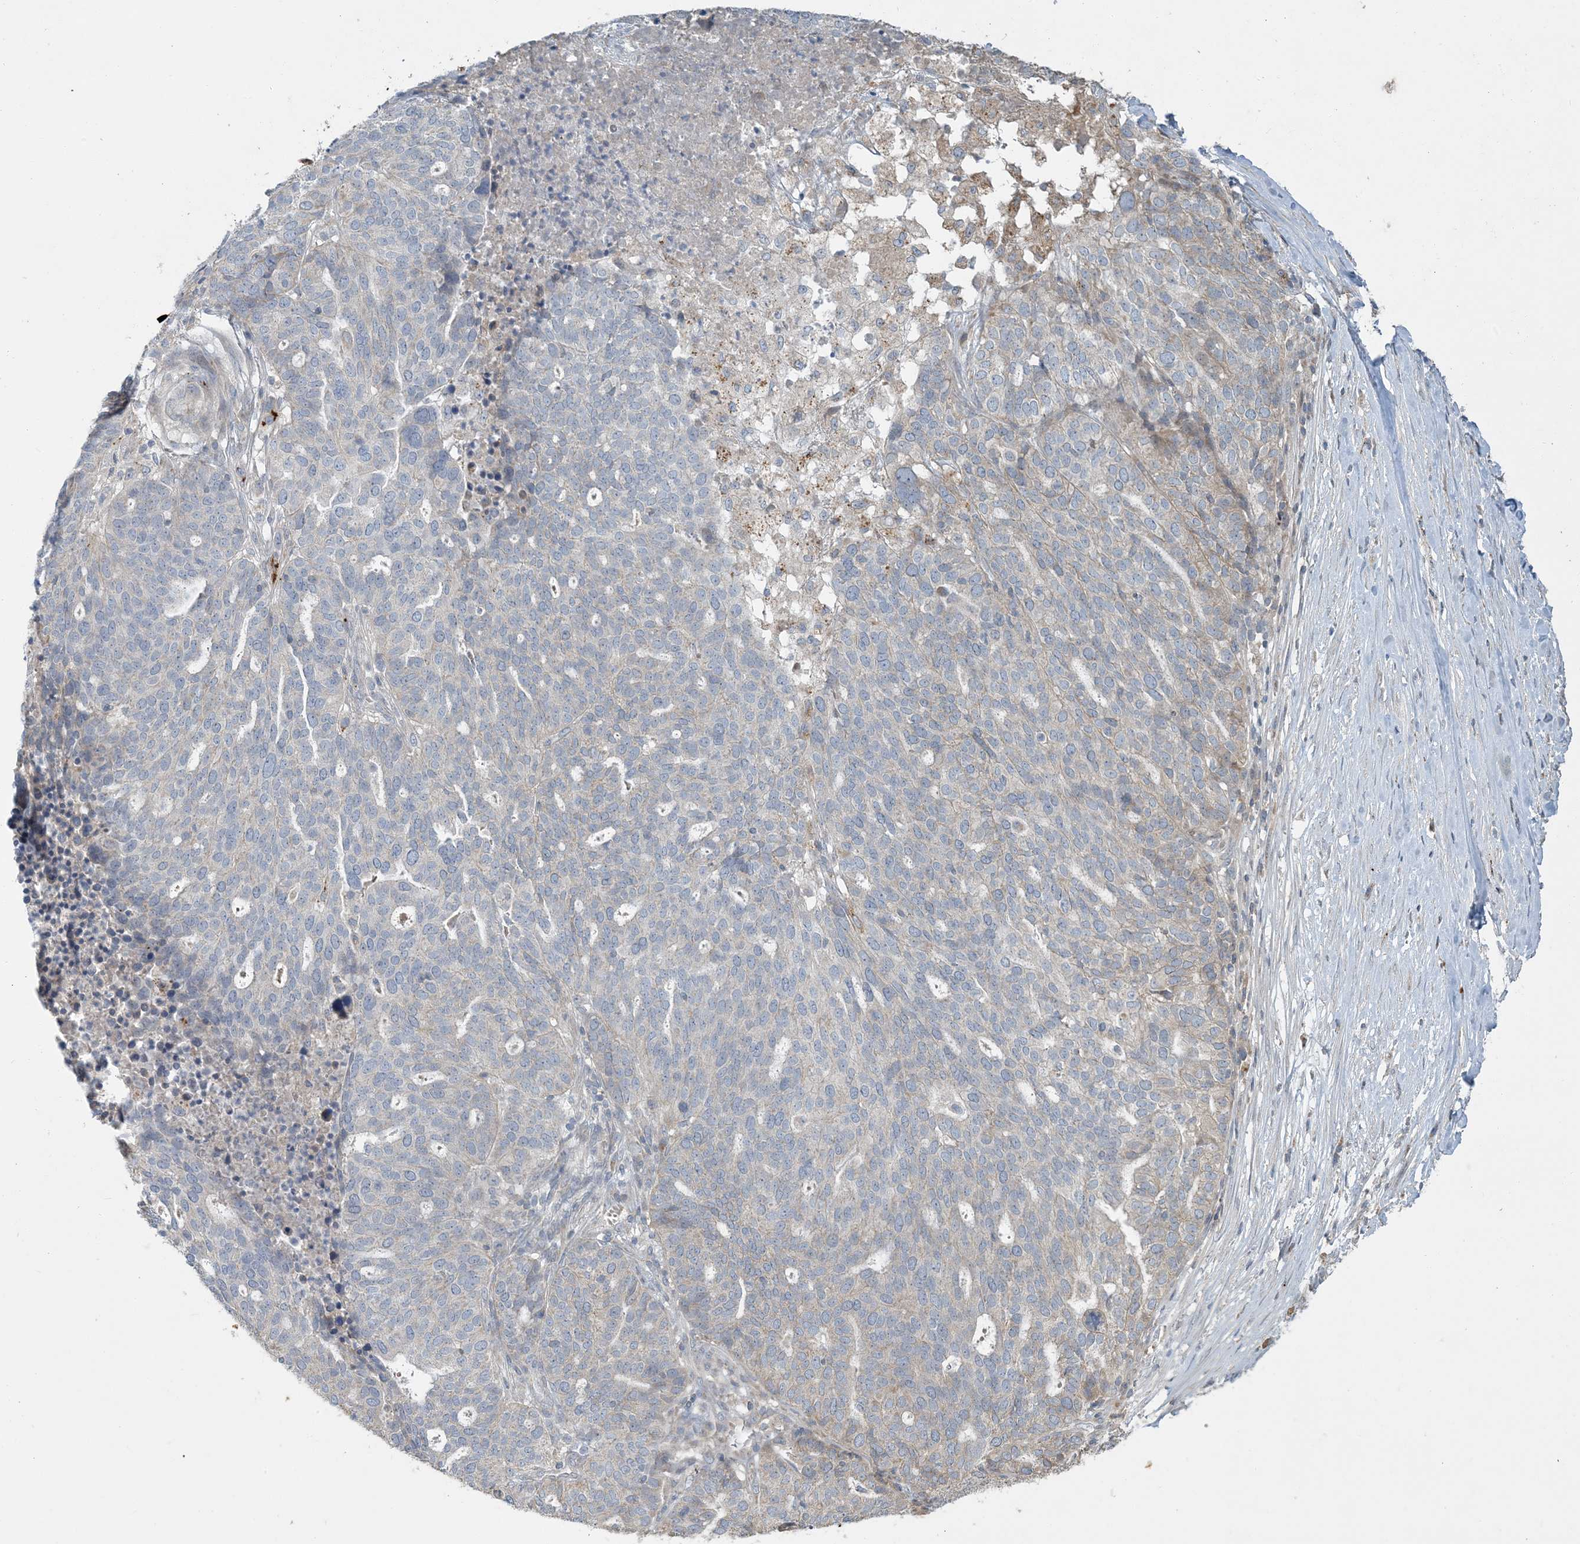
{"staining": {"intensity": "negative", "quantity": "none", "location": "none"}, "tissue": "ovarian cancer", "cell_type": "Tumor cells", "image_type": "cancer", "snomed": [{"axis": "morphology", "description": "Cystadenocarcinoma, serous, NOS"}, {"axis": "topography", "description": "Ovary"}], "caption": "This is a histopathology image of IHC staining of ovarian cancer (serous cystadenocarcinoma), which shows no staining in tumor cells.", "gene": "LTN1", "patient": {"sex": "female", "age": 59}}